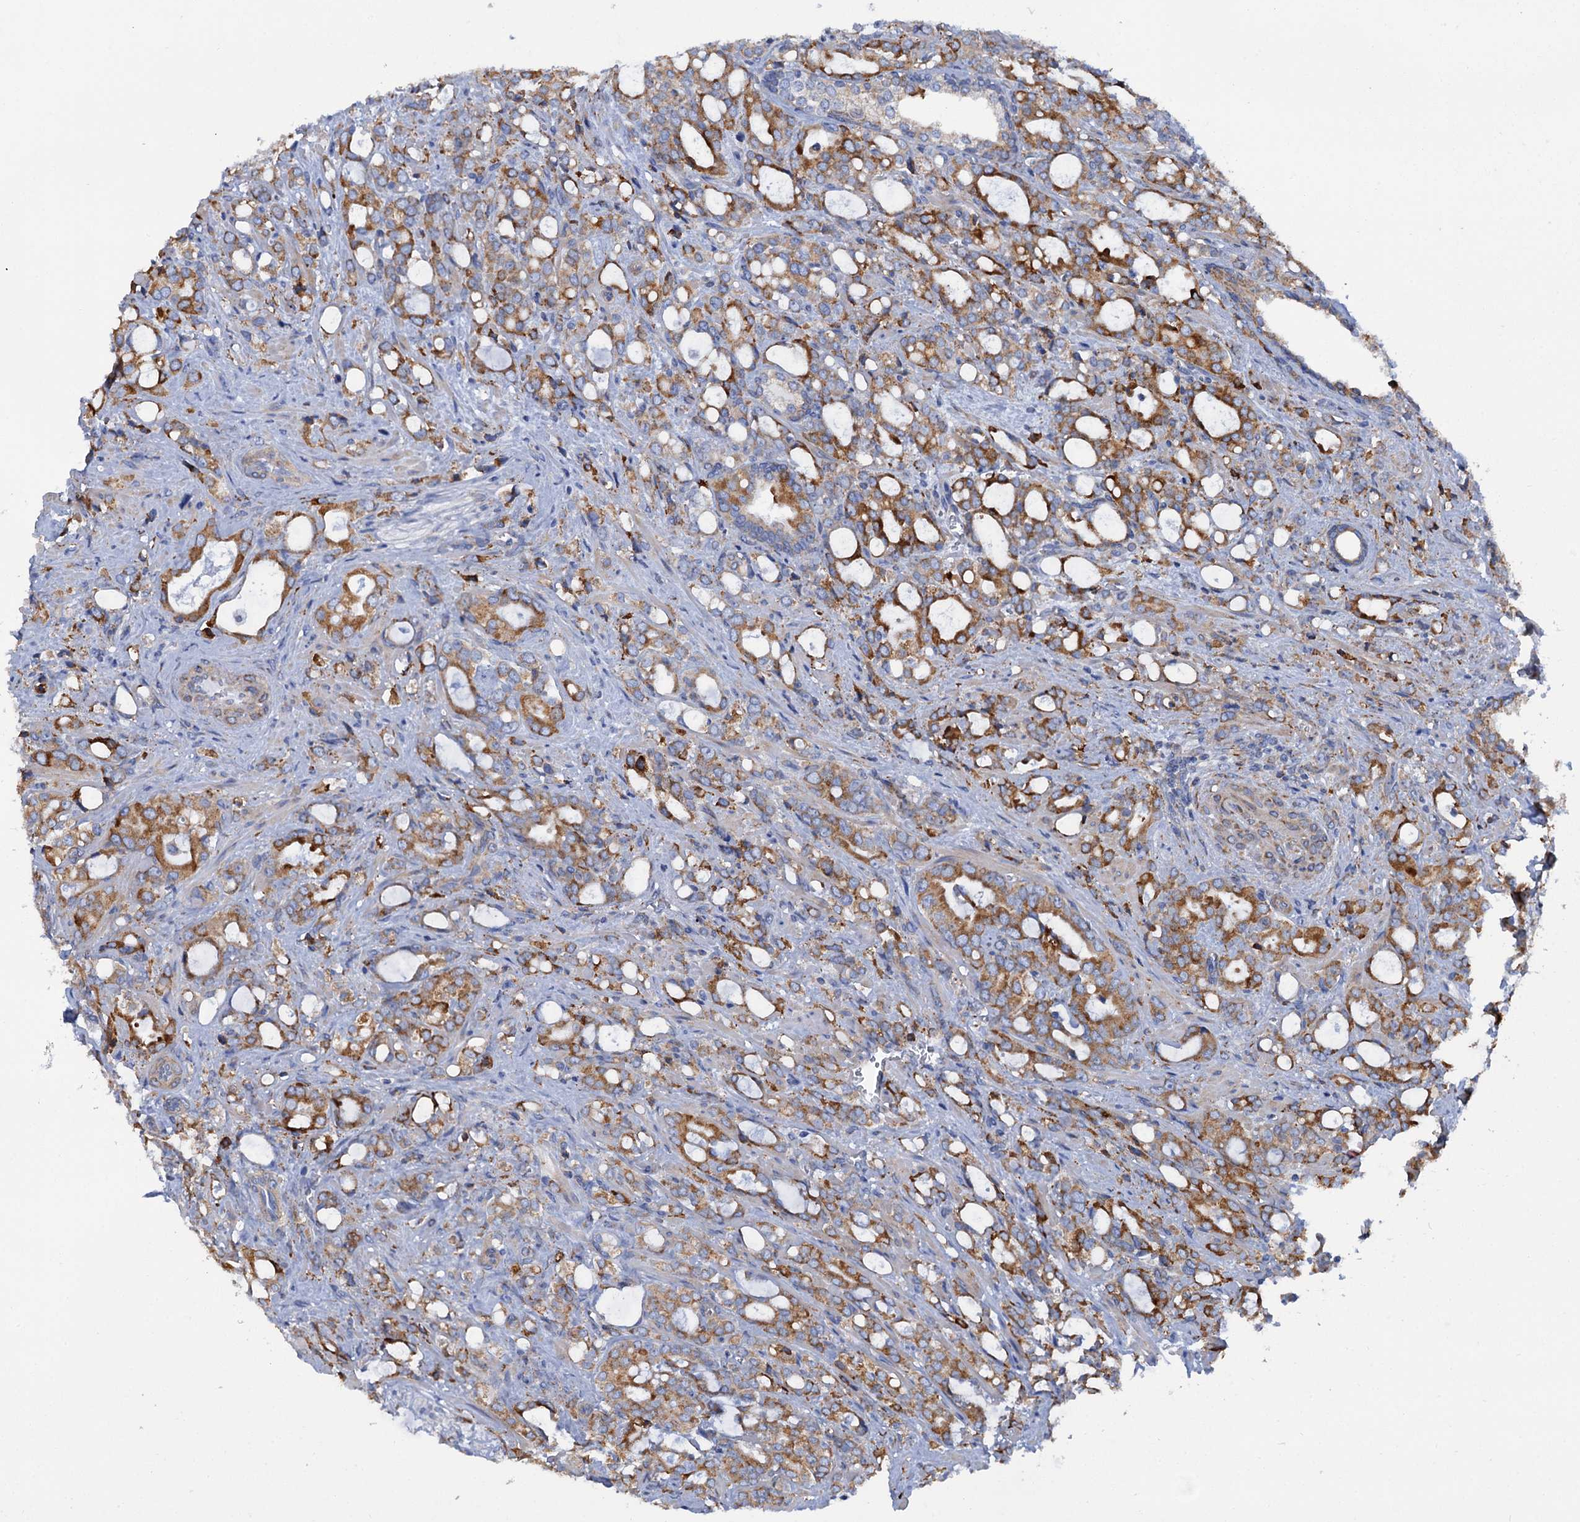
{"staining": {"intensity": "moderate", "quantity": ">75%", "location": "cytoplasmic/membranous"}, "tissue": "prostate cancer", "cell_type": "Tumor cells", "image_type": "cancer", "snomed": [{"axis": "morphology", "description": "Adenocarcinoma, High grade"}, {"axis": "topography", "description": "Prostate"}], "caption": "Adenocarcinoma (high-grade) (prostate) tissue reveals moderate cytoplasmic/membranous staining in about >75% of tumor cells, visualized by immunohistochemistry. Immunohistochemistry (ihc) stains the protein of interest in brown and the nuclei are stained blue.", "gene": "SHE", "patient": {"sex": "male", "age": 72}}